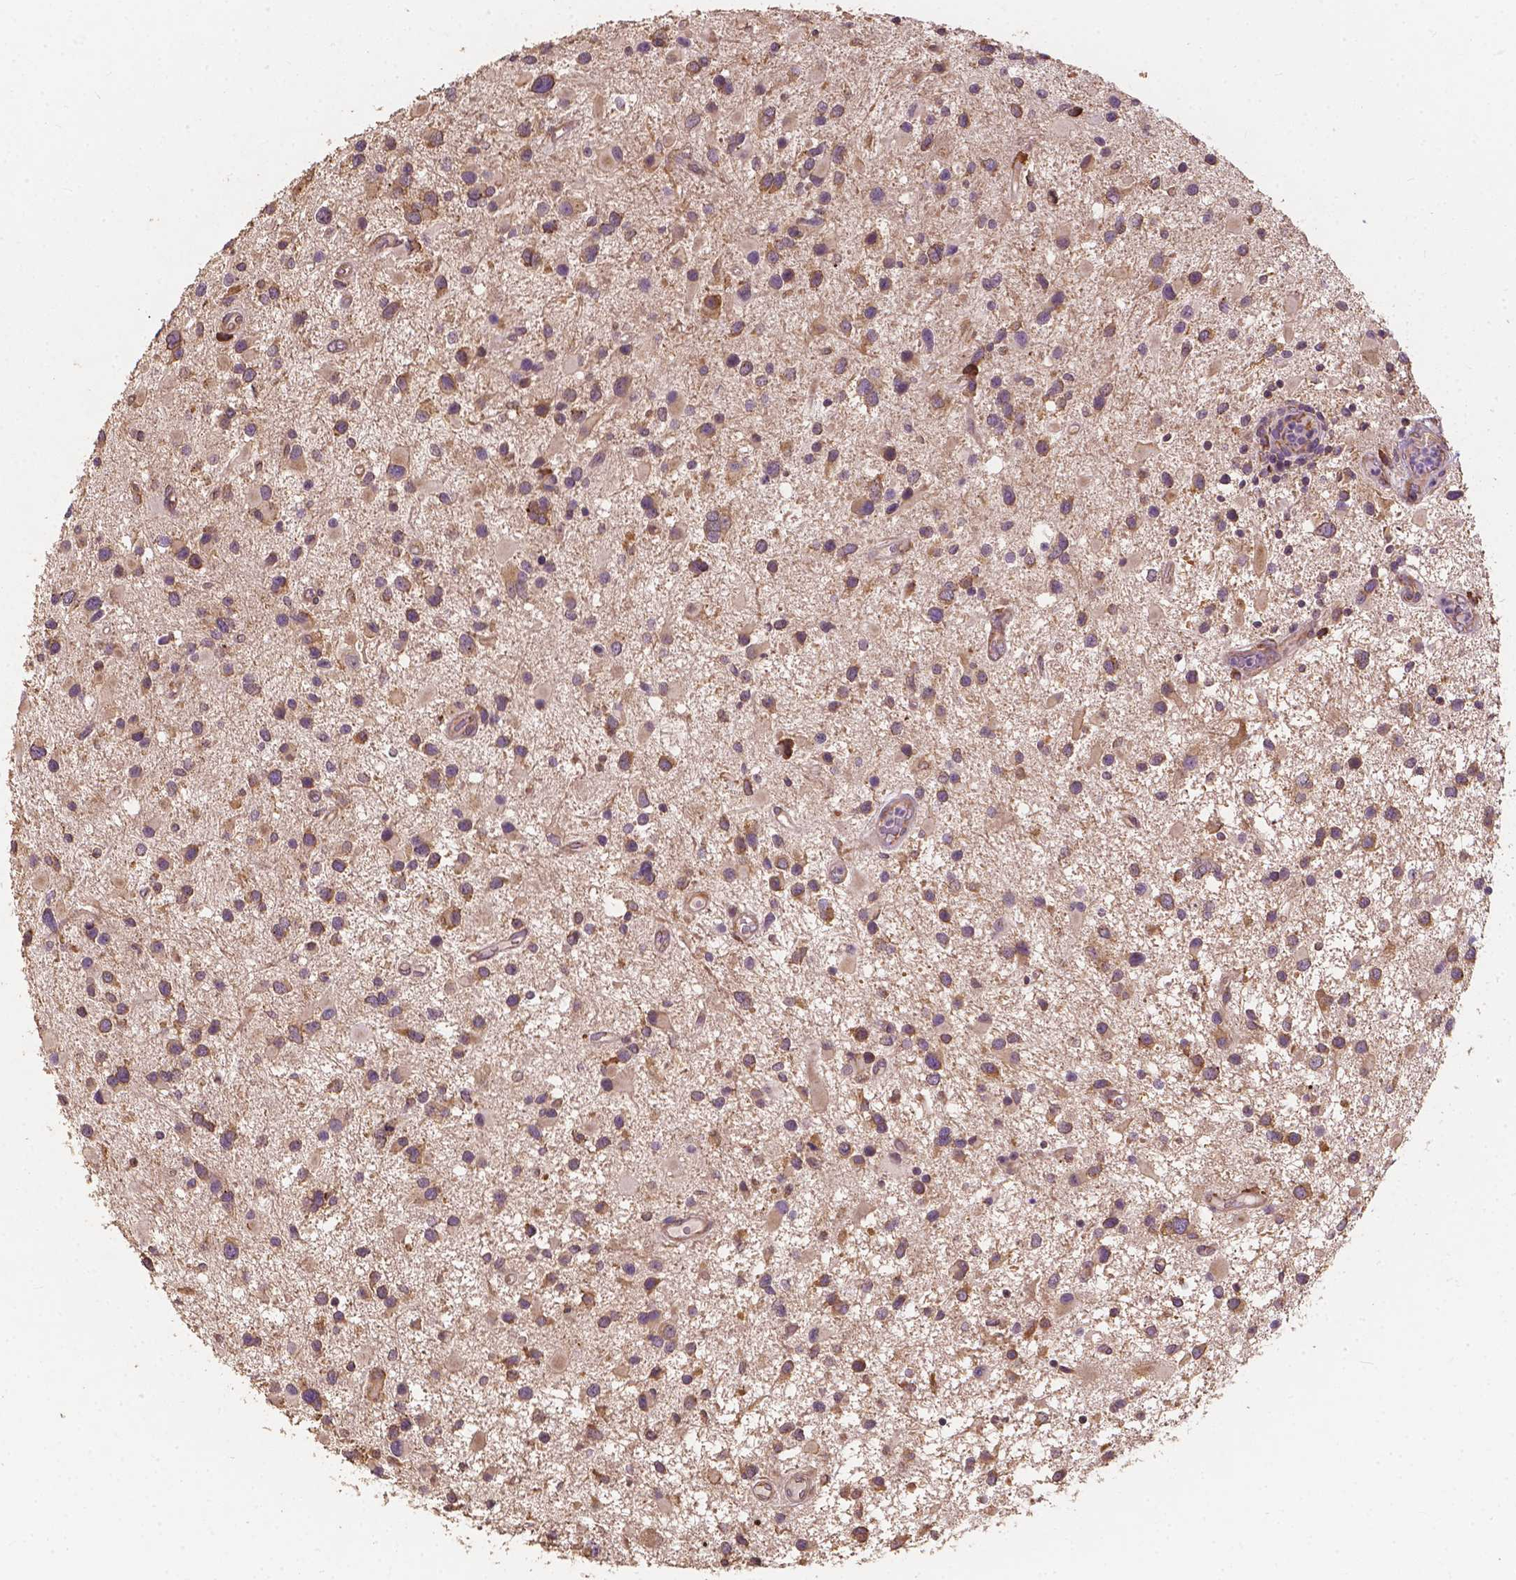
{"staining": {"intensity": "moderate", "quantity": "25%-75%", "location": "cytoplasmic/membranous"}, "tissue": "glioma", "cell_type": "Tumor cells", "image_type": "cancer", "snomed": [{"axis": "morphology", "description": "Glioma, malignant, Low grade"}, {"axis": "topography", "description": "Brain"}], "caption": "Moderate cytoplasmic/membranous expression is identified in approximately 25%-75% of tumor cells in glioma.", "gene": "G3BP1", "patient": {"sex": "female", "age": 32}}